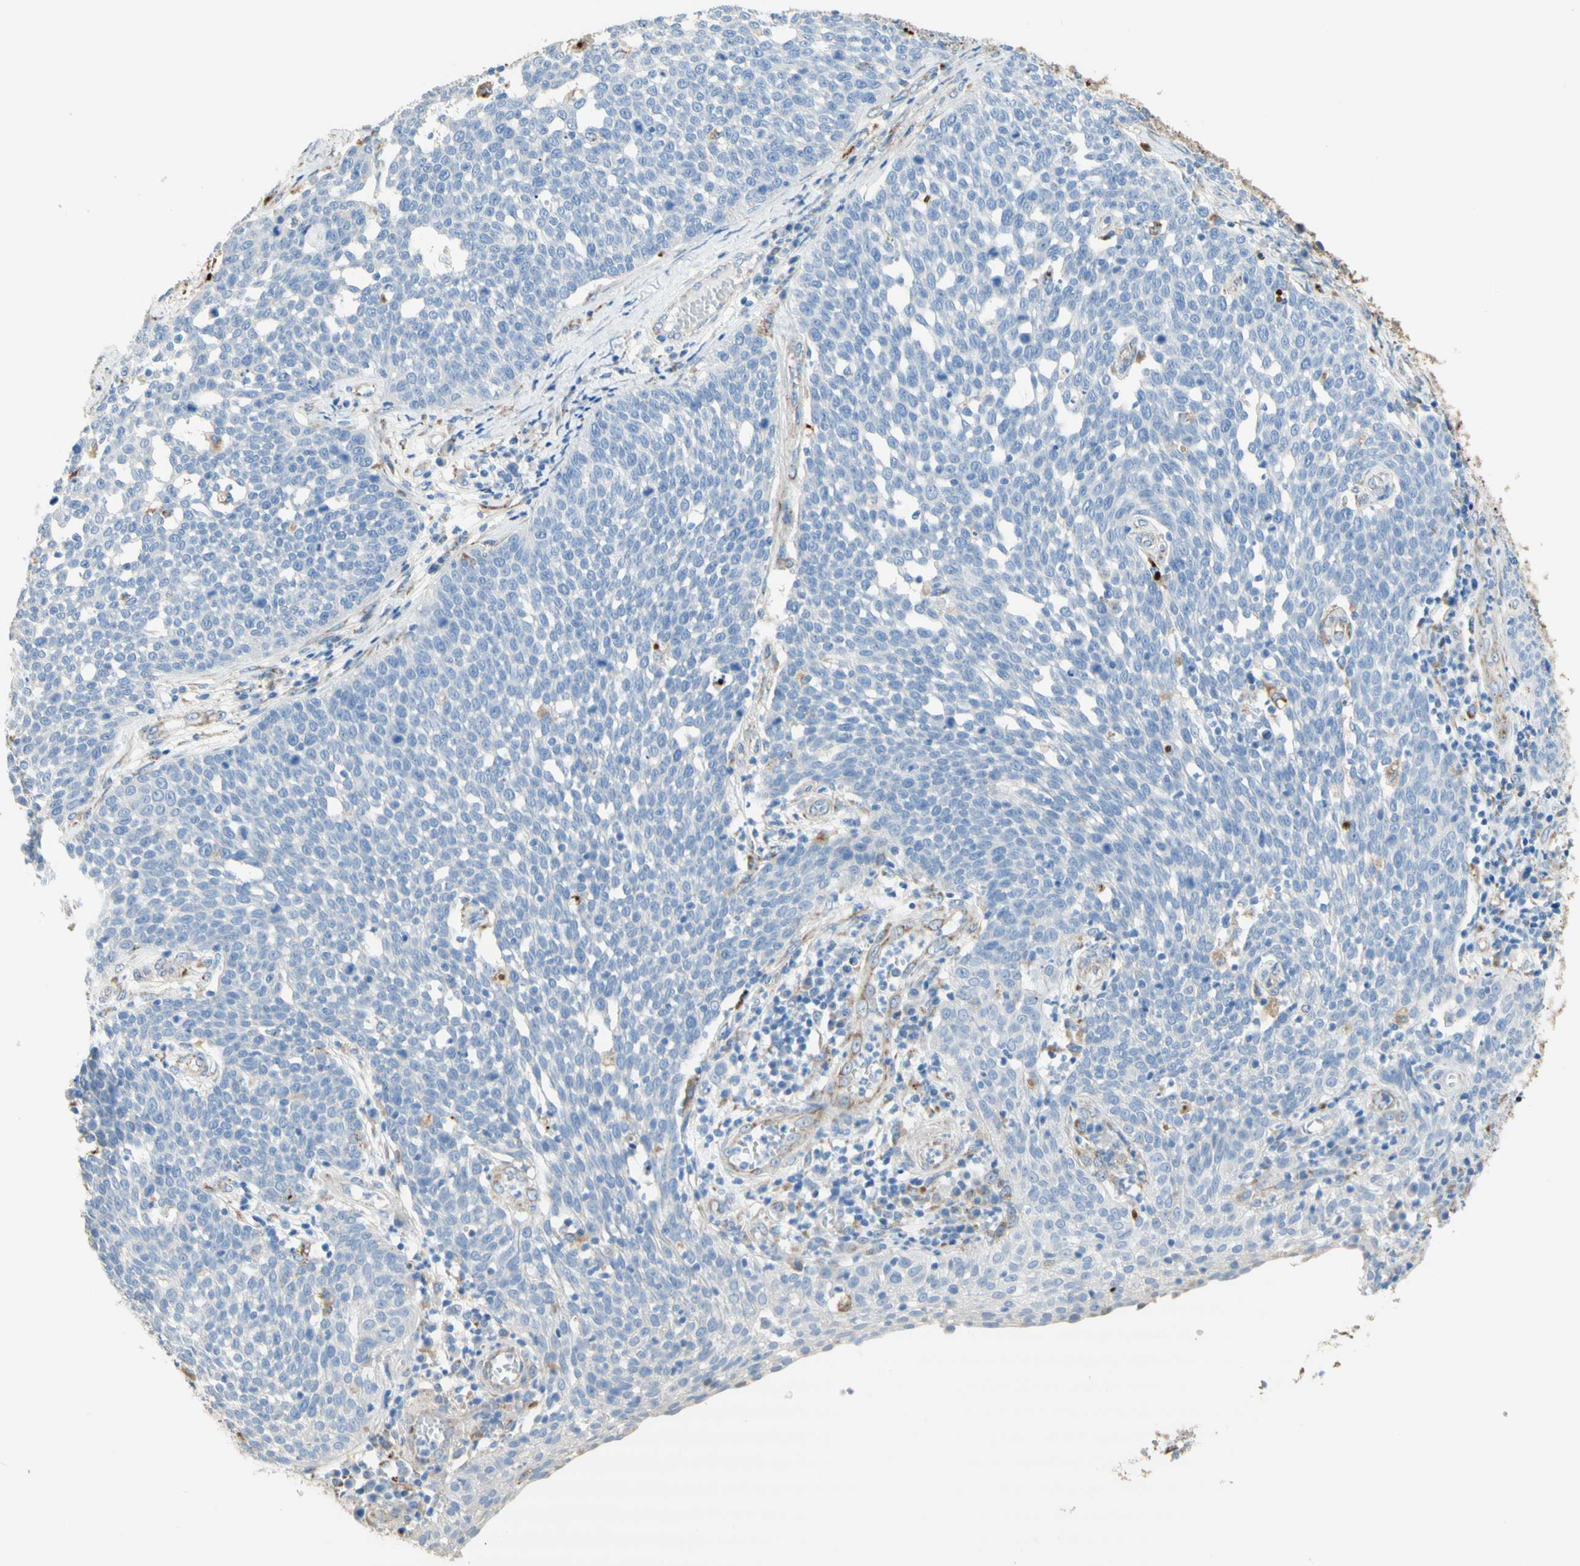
{"staining": {"intensity": "negative", "quantity": "none", "location": "none"}, "tissue": "cervical cancer", "cell_type": "Tumor cells", "image_type": "cancer", "snomed": [{"axis": "morphology", "description": "Squamous cell carcinoma, NOS"}, {"axis": "topography", "description": "Cervix"}], "caption": "Immunohistochemistry histopathology image of human squamous cell carcinoma (cervical) stained for a protein (brown), which shows no expression in tumor cells.", "gene": "URB2", "patient": {"sex": "female", "age": 34}}